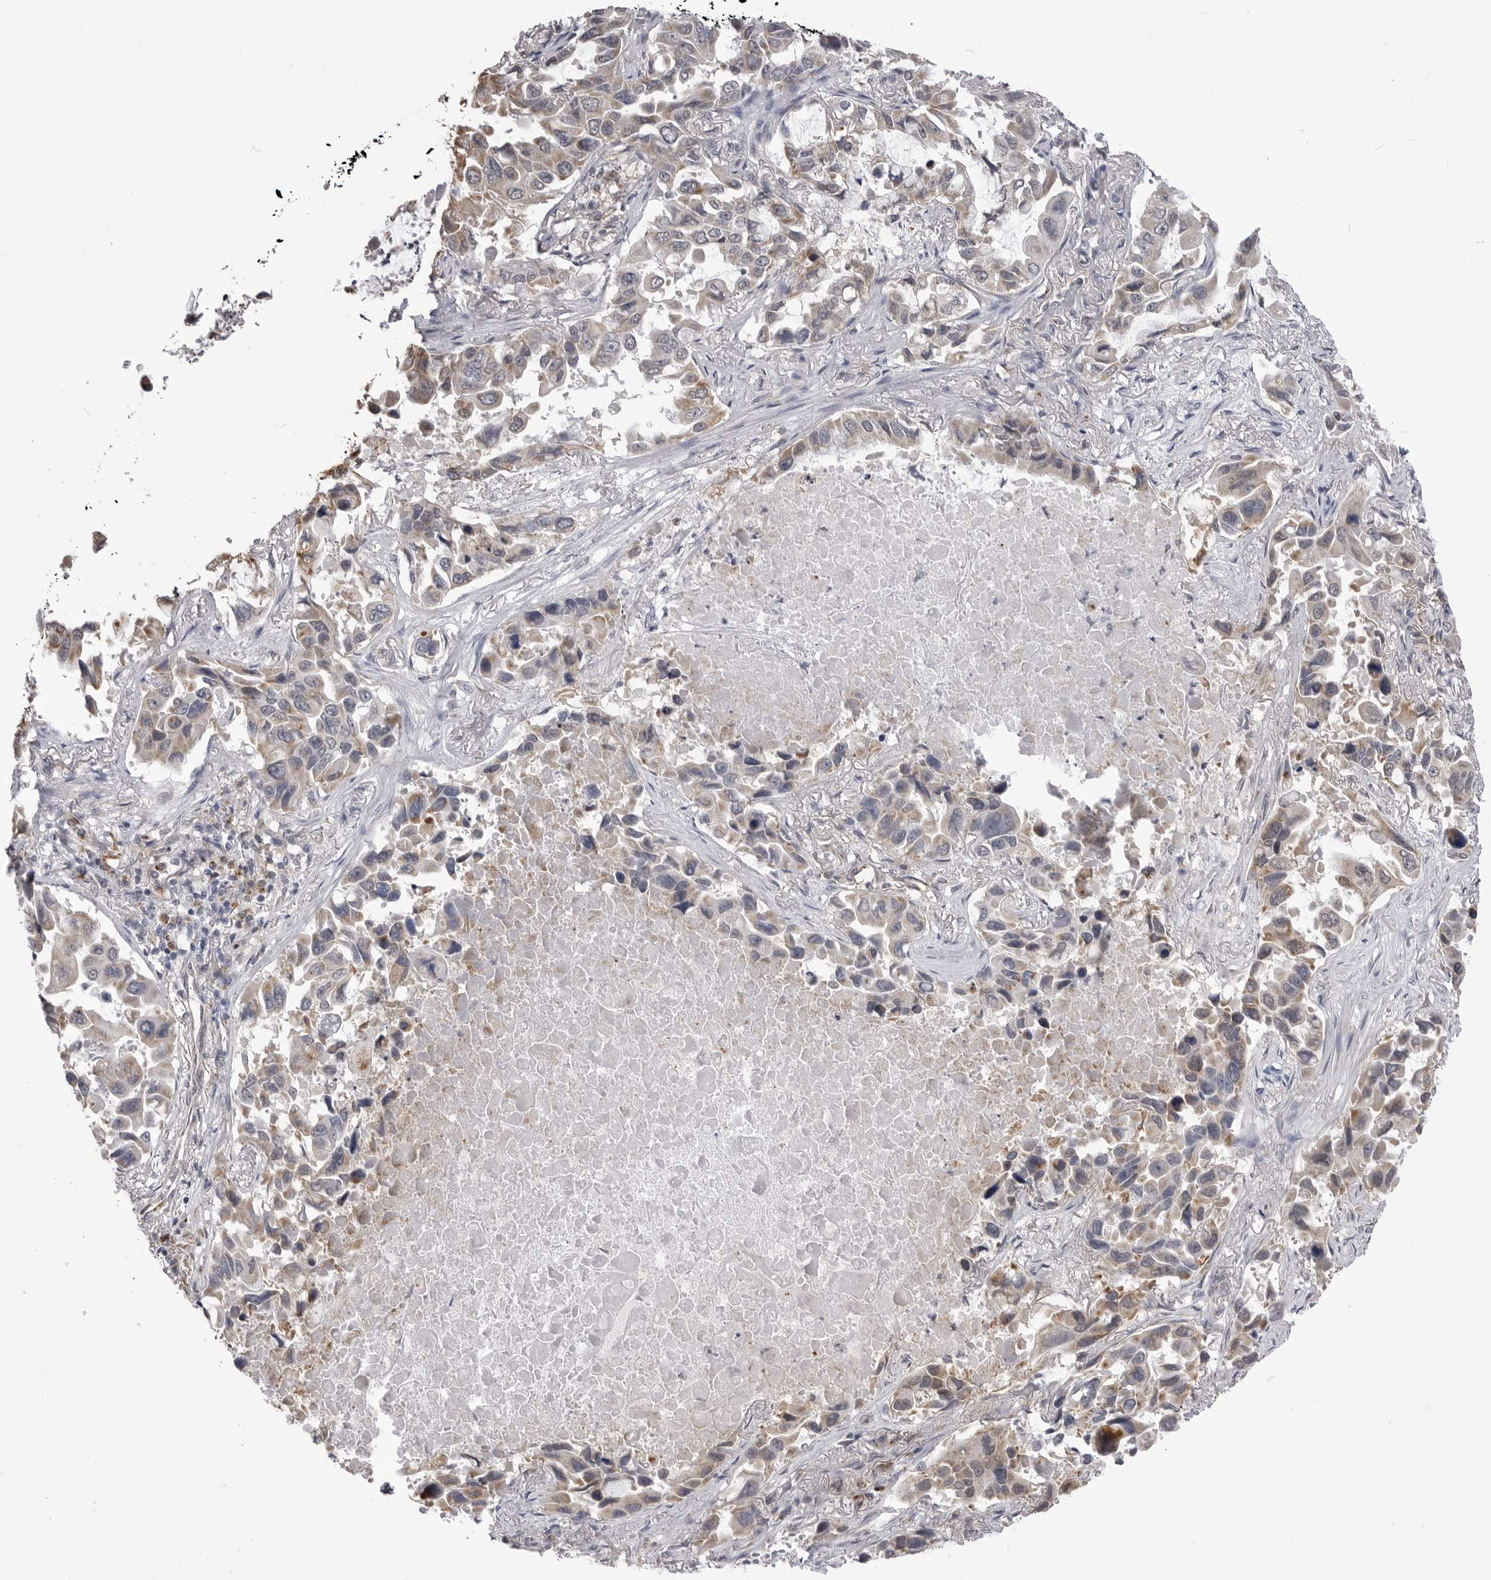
{"staining": {"intensity": "moderate", "quantity": "25%-75%", "location": "cytoplasmic/membranous"}, "tissue": "lung cancer", "cell_type": "Tumor cells", "image_type": "cancer", "snomed": [{"axis": "morphology", "description": "Adenocarcinoma, NOS"}, {"axis": "topography", "description": "Lung"}], "caption": "Immunohistochemical staining of lung cancer (adenocarcinoma) exhibits moderate cytoplasmic/membranous protein expression in approximately 25%-75% of tumor cells. Immunohistochemistry stains the protein of interest in brown and the nuclei are stained blue.", "gene": "FH", "patient": {"sex": "male", "age": 64}}